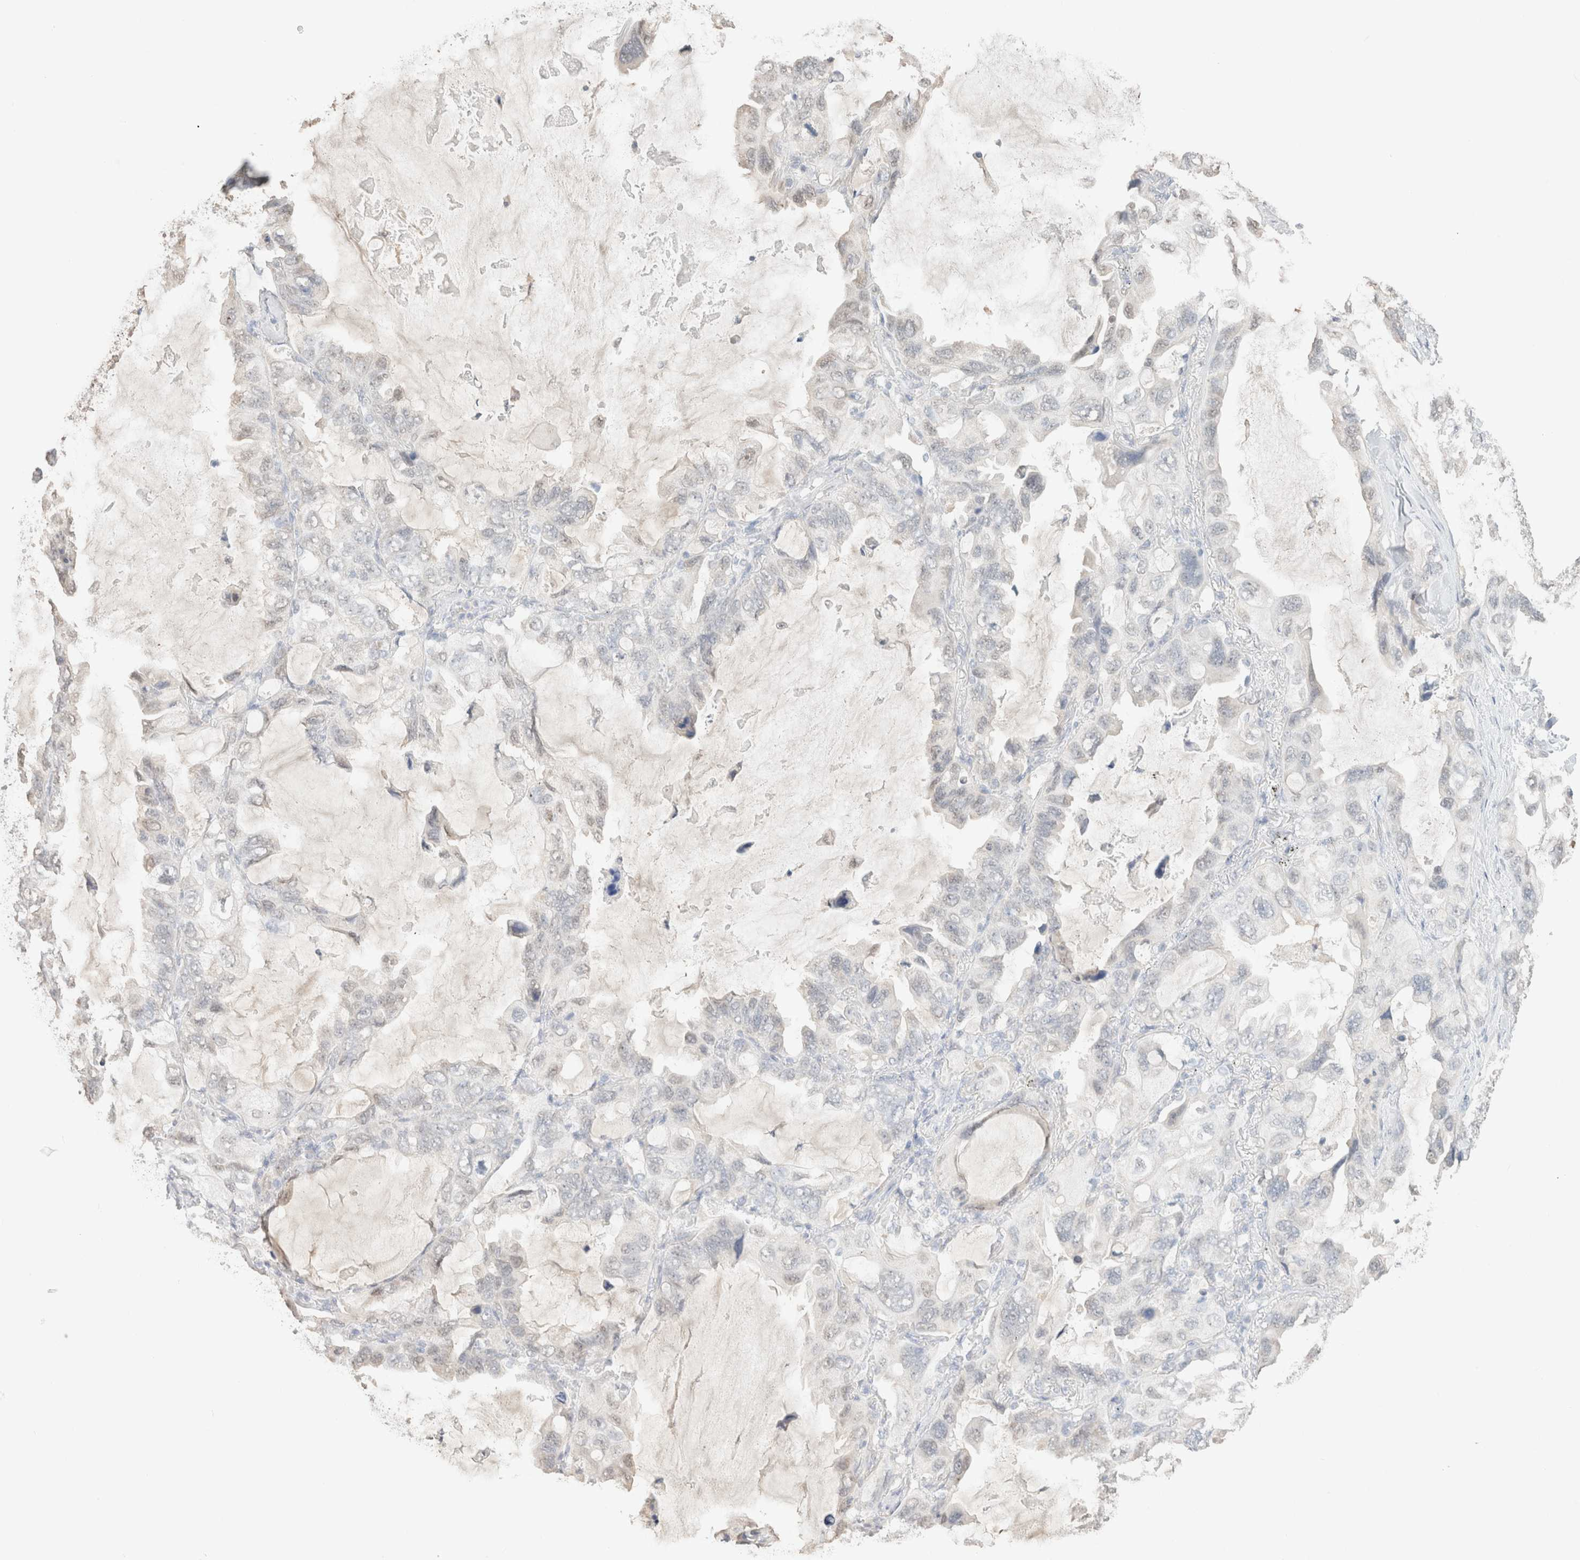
{"staining": {"intensity": "negative", "quantity": "none", "location": "none"}, "tissue": "lung cancer", "cell_type": "Tumor cells", "image_type": "cancer", "snomed": [{"axis": "morphology", "description": "Squamous cell carcinoma, NOS"}, {"axis": "topography", "description": "Lung"}], "caption": "This is a photomicrograph of immunohistochemistry (IHC) staining of squamous cell carcinoma (lung), which shows no positivity in tumor cells.", "gene": "CPA1", "patient": {"sex": "female", "age": 73}}